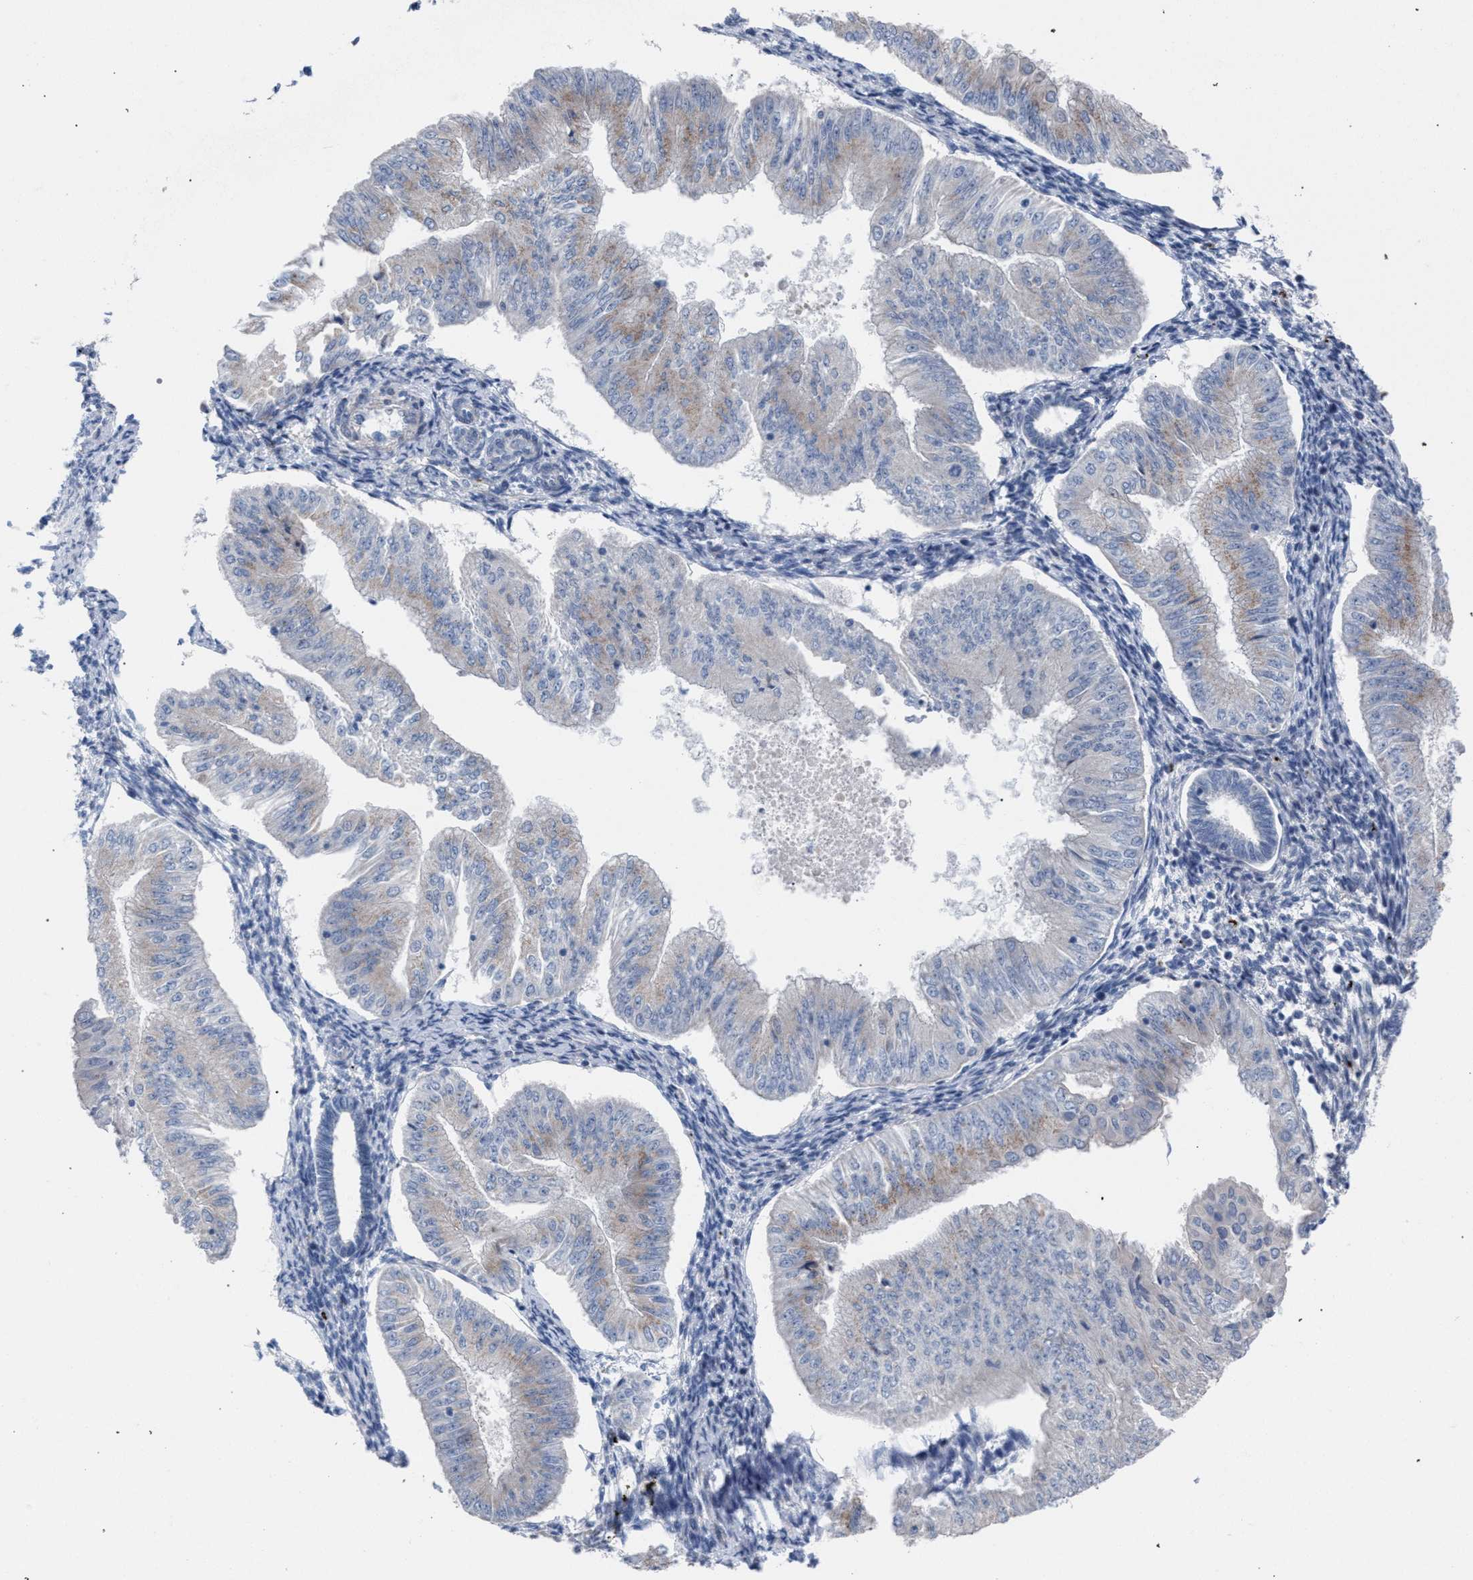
{"staining": {"intensity": "weak", "quantity": "<25%", "location": "cytoplasmic/membranous"}, "tissue": "endometrial cancer", "cell_type": "Tumor cells", "image_type": "cancer", "snomed": [{"axis": "morphology", "description": "Normal tissue, NOS"}, {"axis": "morphology", "description": "Adenocarcinoma, NOS"}, {"axis": "topography", "description": "Endometrium"}], "caption": "Adenocarcinoma (endometrial) stained for a protein using immunohistochemistry shows no positivity tumor cells.", "gene": "RNF135", "patient": {"sex": "female", "age": 53}}